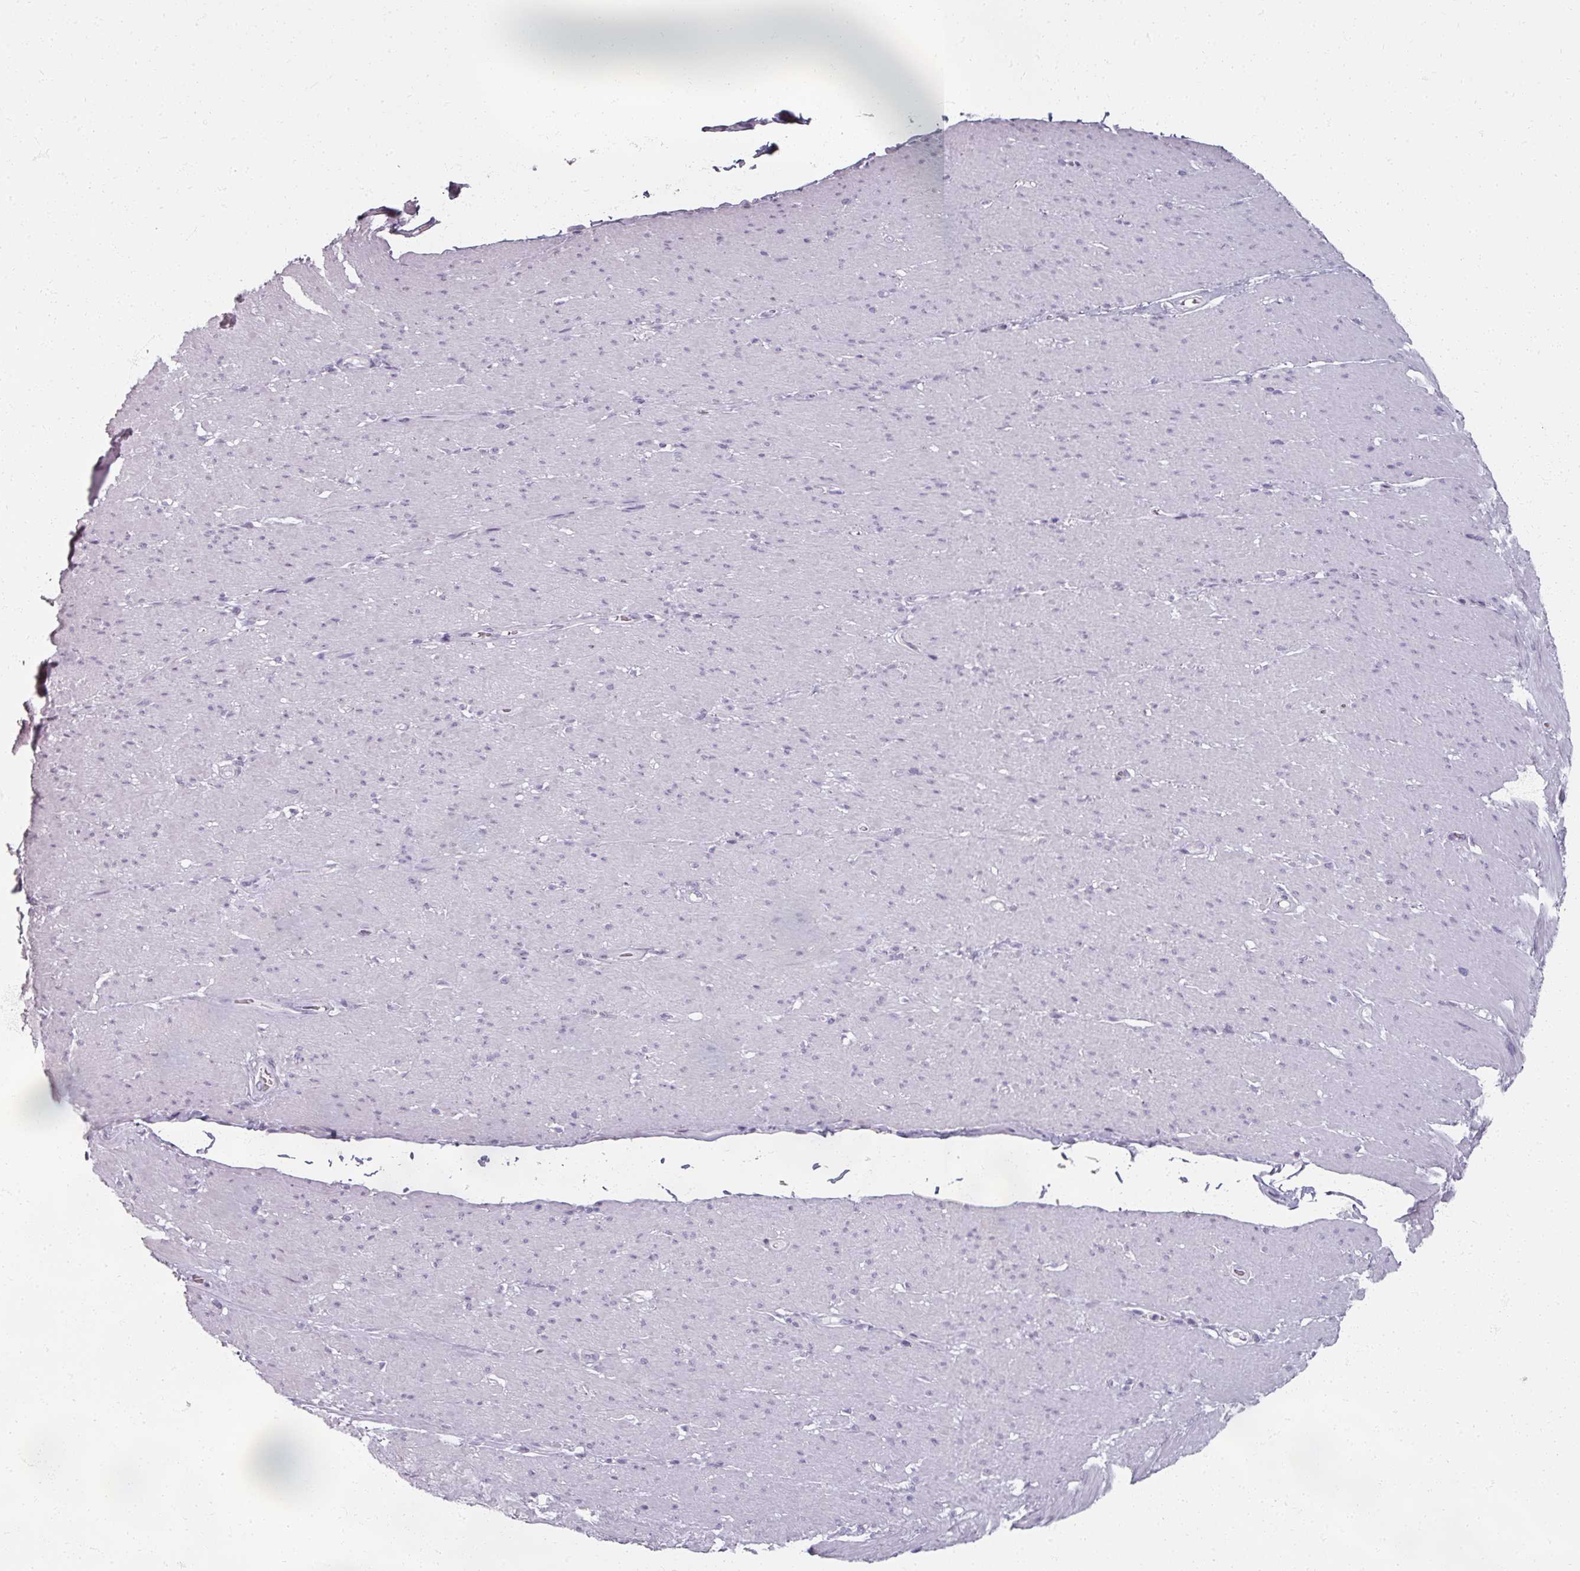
{"staining": {"intensity": "negative", "quantity": "none", "location": "none"}, "tissue": "smooth muscle", "cell_type": "Smooth muscle cells", "image_type": "normal", "snomed": [{"axis": "morphology", "description": "Normal tissue, NOS"}, {"axis": "topography", "description": "Smooth muscle"}, {"axis": "topography", "description": "Rectum"}], "caption": "This is a image of immunohistochemistry staining of unremarkable smooth muscle, which shows no expression in smooth muscle cells.", "gene": "REG3A", "patient": {"sex": "male", "age": 53}}